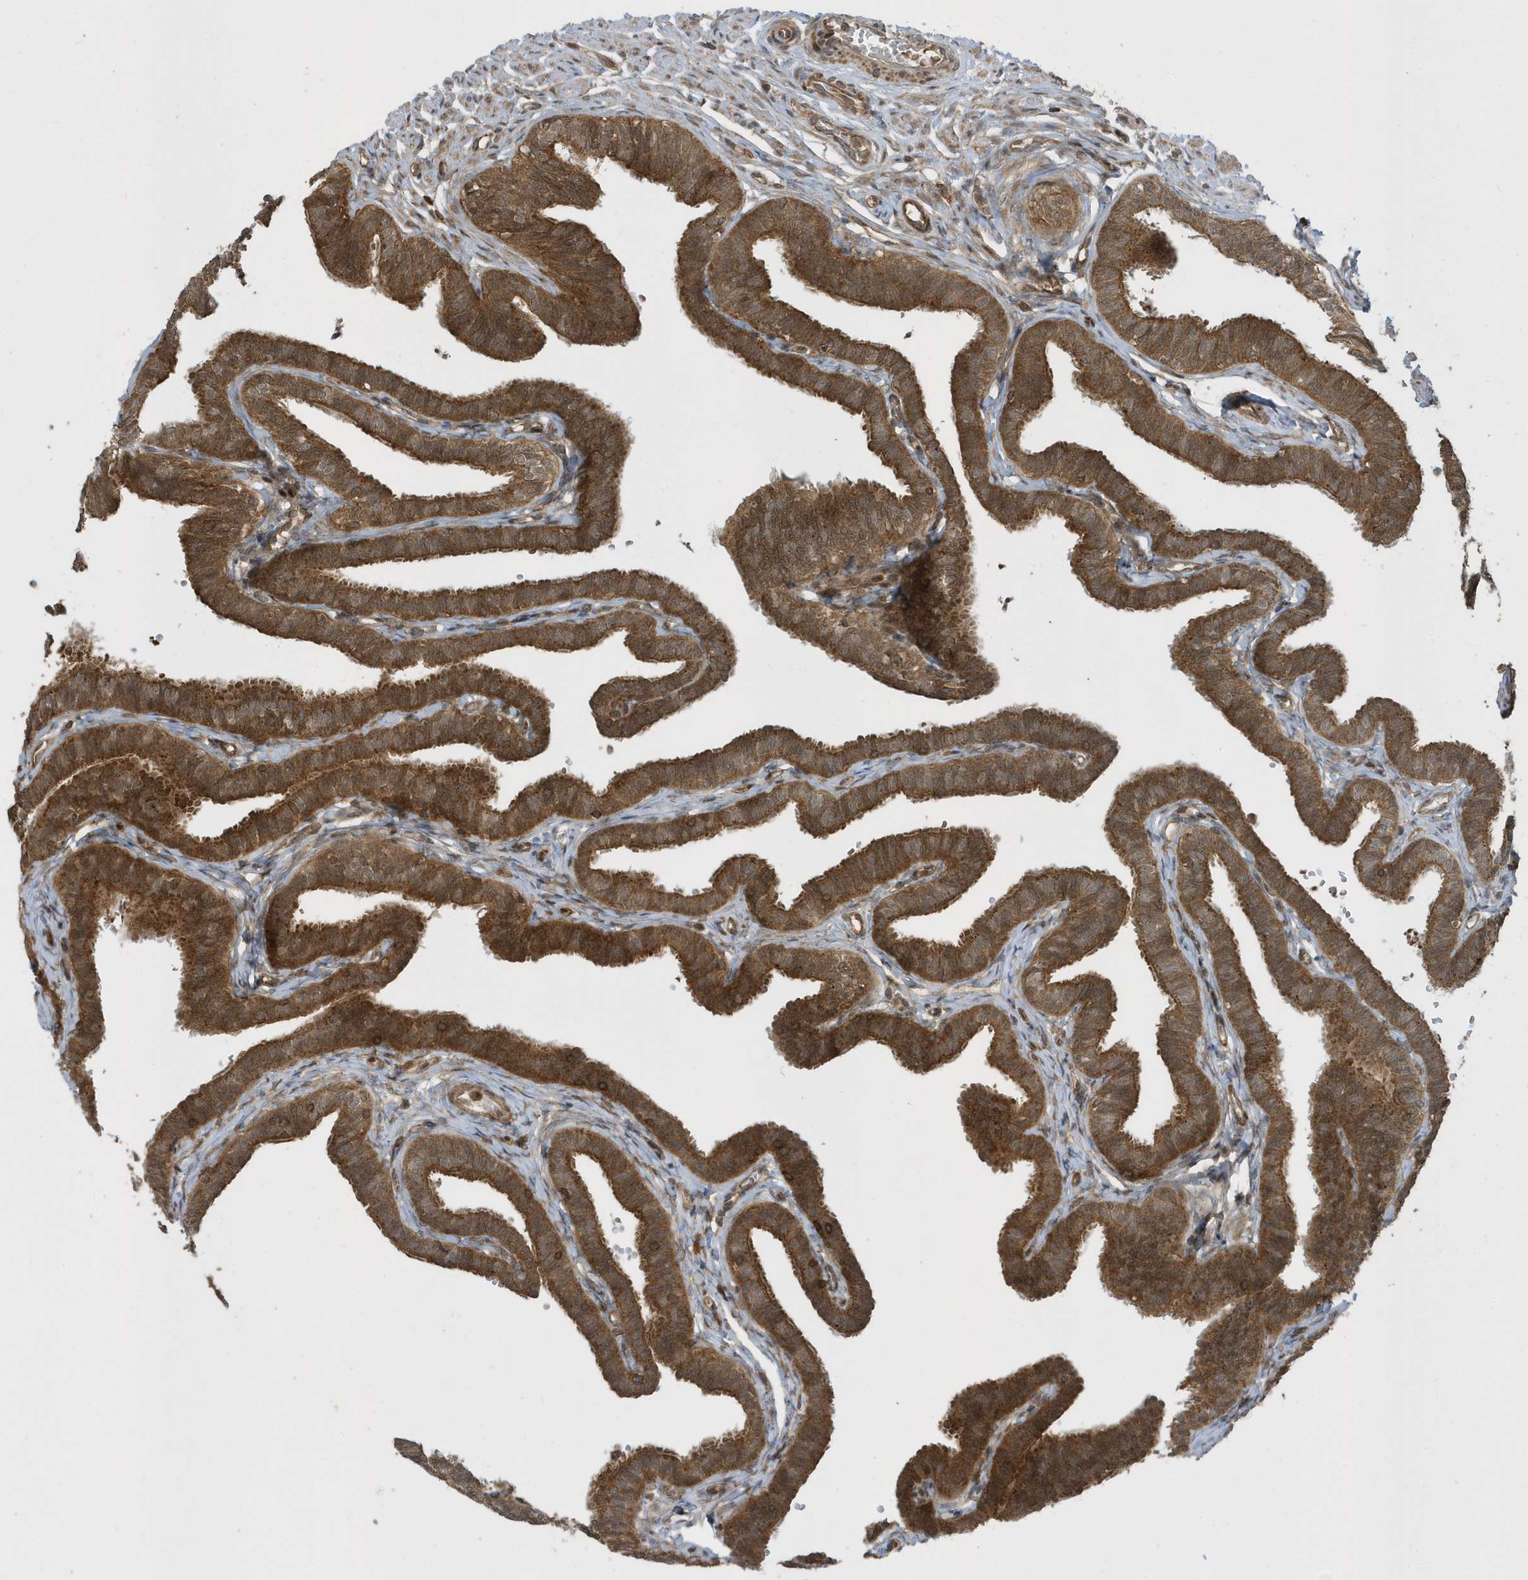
{"staining": {"intensity": "strong", "quantity": ">75%", "location": "cytoplasmic/membranous"}, "tissue": "fallopian tube", "cell_type": "Glandular cells", "image_type": "normal", "snomed": [{"axis": "morphology", "description": "Normal tissue, NOS"}, {"axis": "topography", "description": "Fallopian tube"}, {"axis": "topography", "description": "Ovary"}], "caption": "A high amount of strong cytoplasmic/membranous expression is appreciated in approximately >75% of glandular cells in normal fallopian tube. Immunohistochemistry stains the protein in brown and the nuclei are stained blue.", "gene": "STAMBP", "patient": {"sex": "female", "age": 23}}